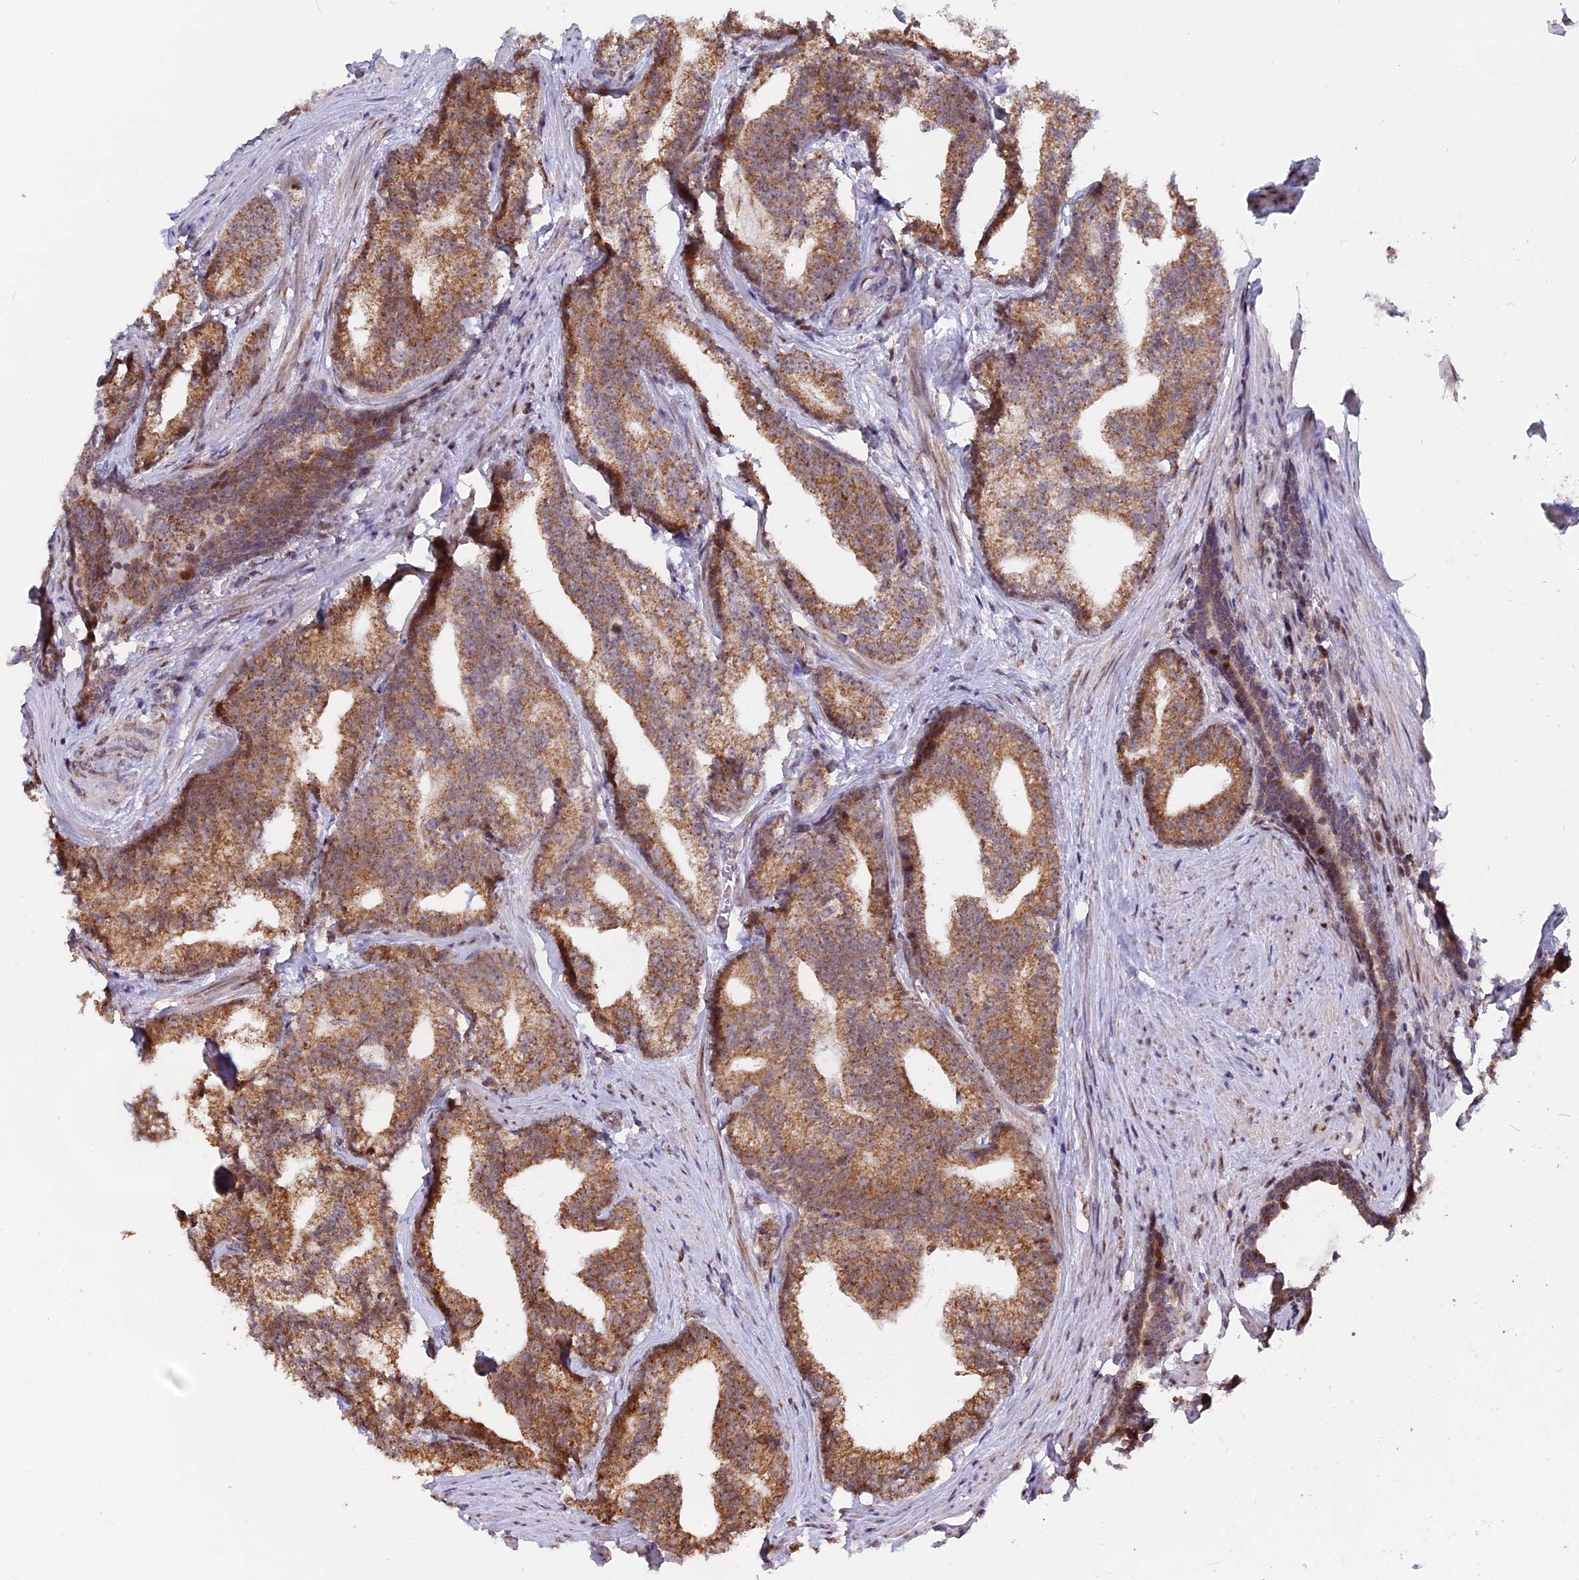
{"staining": {"intensity": "moderate", "quantity": ">75%", "location": "cytoplasmic/membranous"}, "tissue": "prostate cancer", "cell_type": "Tumor cells", "image_type": "cancer", "snomed": [{"axis": "morphology", "description": "Adenocarcinoma, Low grade"}, {"axis": "topography", "description": "Prostate"}], "caption": "The immunohistochemical stain shows moderate cytoplasmic/membranous expression in tumor cells of low-grade adenocarcinoma (prostate) tissue. The staining is performed using DAB brown chromogen to label protein expression. The nuclei are counter-stained blue using hematoxylin.", "gene": "FAM174C", "patient": {"sex": "male", "age": 71}}